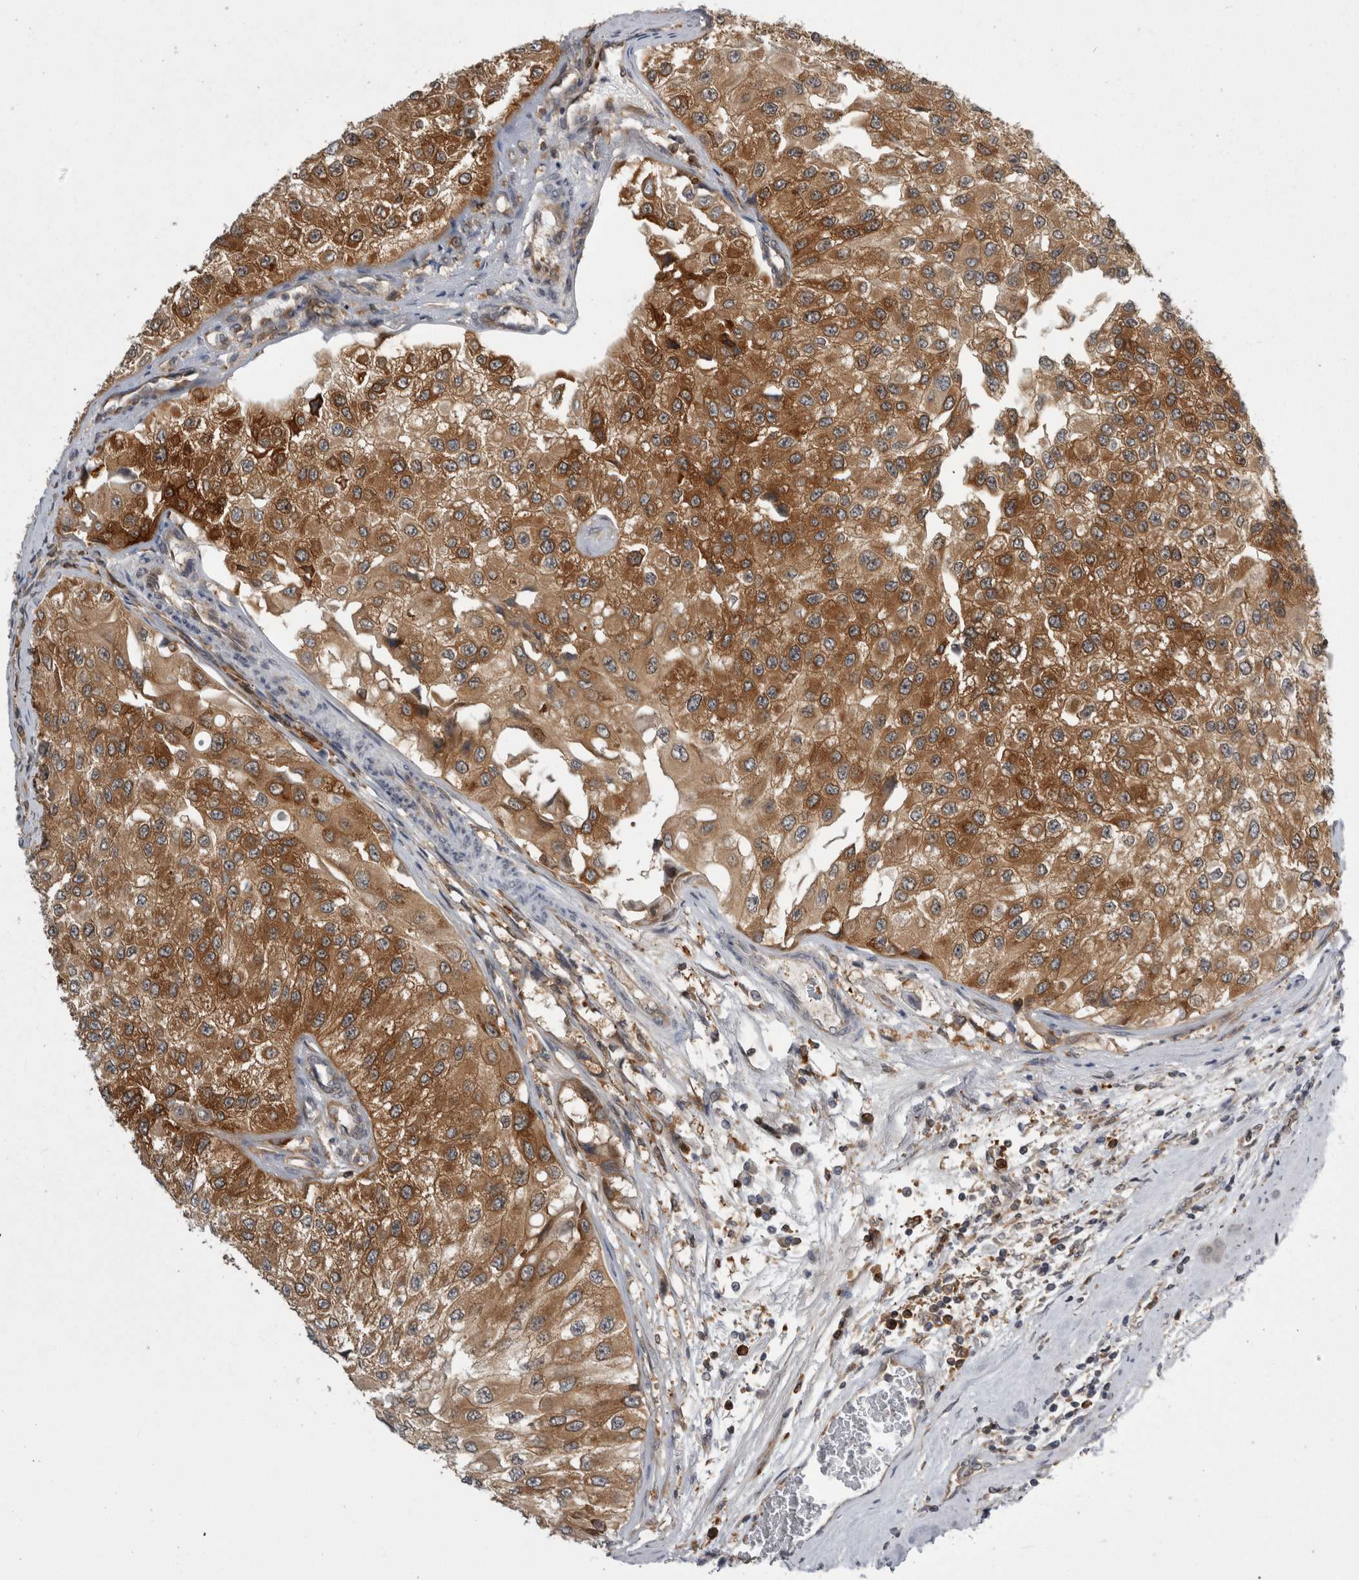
{"staining": {"intensity": "strong", "quantity": ">75%", "location": "cytoplasmic/membranous"}, "tissue": "urothelial cancer", "cell_type": "Tumor cells", "image_type": "cancer", "snomed": [{"axis": "morphology", "description": "Urothelial carcinoma, High grade"}, {"axis": "topography", "description": "Kidney"}, {"axis": "topography", "description": "Urinary bladder"}], "caption": "The immunohistochemical stain labels strong cytoplasmic/membranous staining in tumor cells of urothelial cancer tissue. (DAB (3,3'-diaminobenzidine) IHC, brown staining for protein, blue staining for nuclei).", "gene": "CACYBP", "patient": {"sex": "male", "age": 77}}